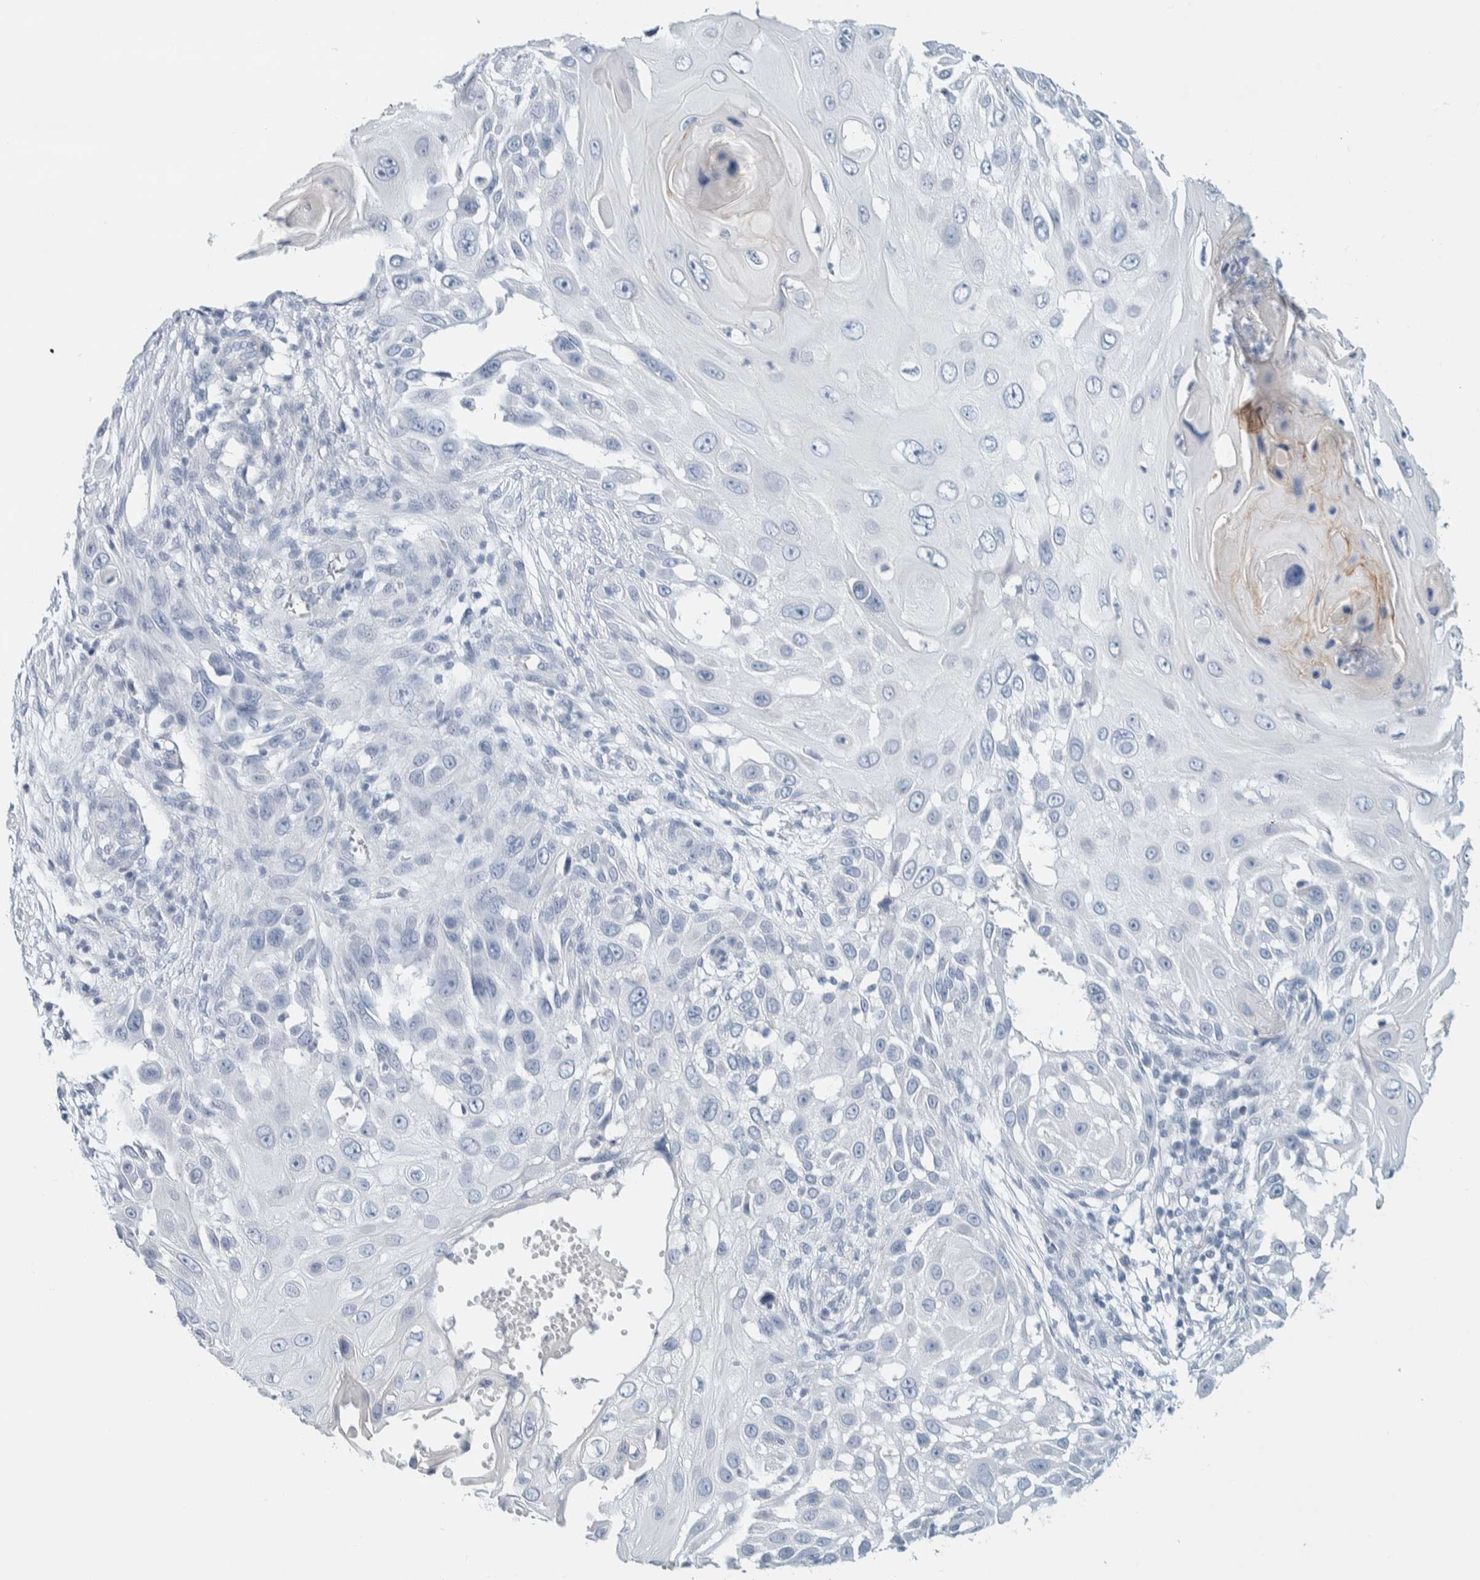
{"staining": {"intensity": "negative", "quantity": "none", "location": "none"}, "tissue": "skin cancer", "cell_type": "Tumor cells", "image_type": "cancer", "snomed": [{"axis": "morphology", "description": "Squamous cell carcinoma, NOS"}, {"axis": "topography", "description": "Skin"}], "caption": "DAB immunohistochemical staining of human skin cancer (squamous cell carcinoma) shows no significant positivity in tumor cells. Nuclei are stained in blue.", "gene": "ALOX12B", "patient": {"sex": "female", "age": 44}}